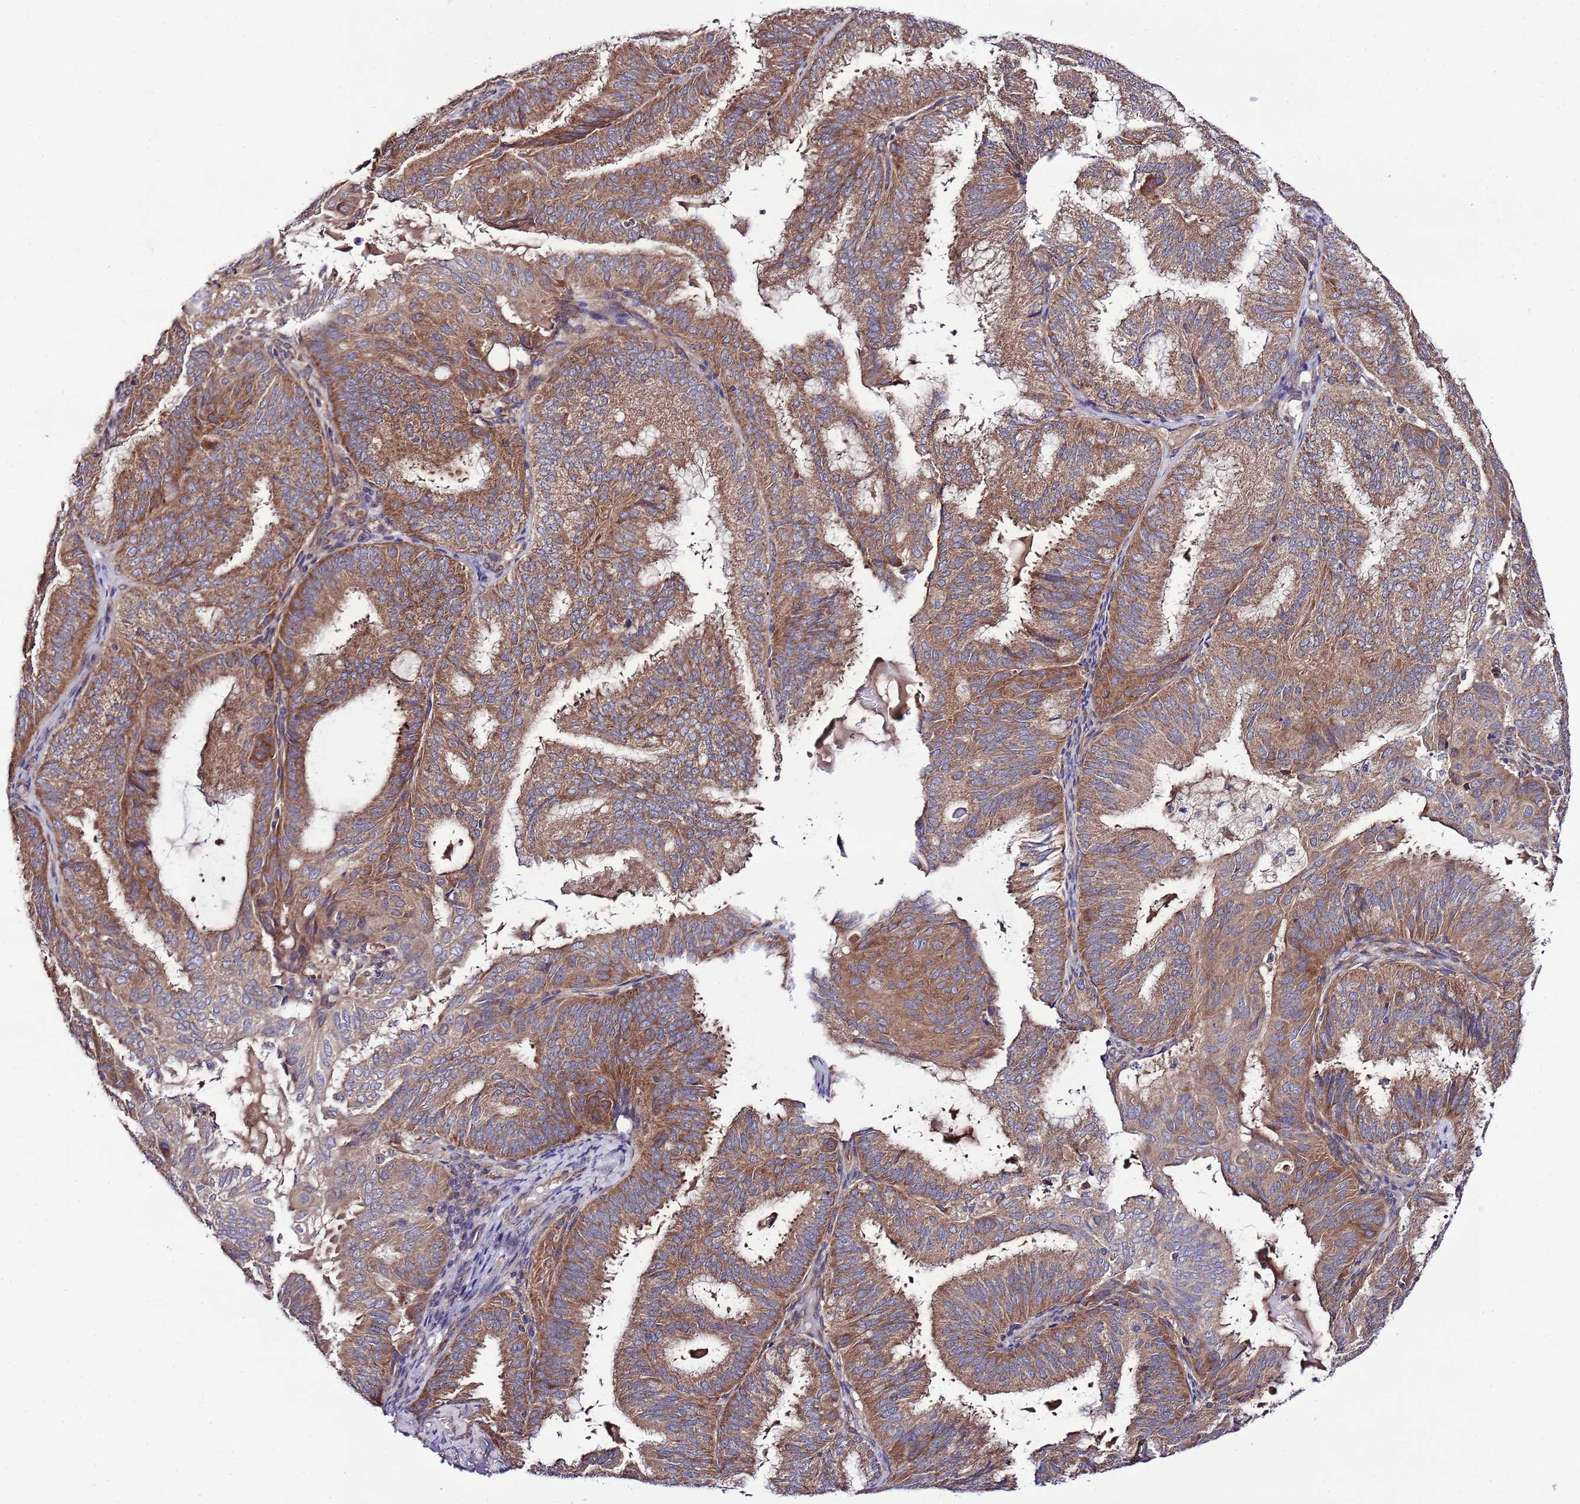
{"staining": {"intensity": "strong", "quantity": ">75%", "location": "cytoplasmic/membranous"}, "tissue": "endometrial cancer", "cell_type": "Tumor cells", "image_type": "cancer", "snomed": [{"axis": "morphology", "description": "Adenocarcinoma, NOS"}, {"axis": "topography", "description": "Endometrium"}], "caption": "High-magnification brightfield microscopy of endometrial cancer stained with DAB (brown) and counterstained with hematoxylin (blue). tumor cells exhibit strong cytoplasmic/membranous positivity is present in approximately>75% of cells.", "gene": "MFNG", "patient": {"sex": "female", "age": 49}}